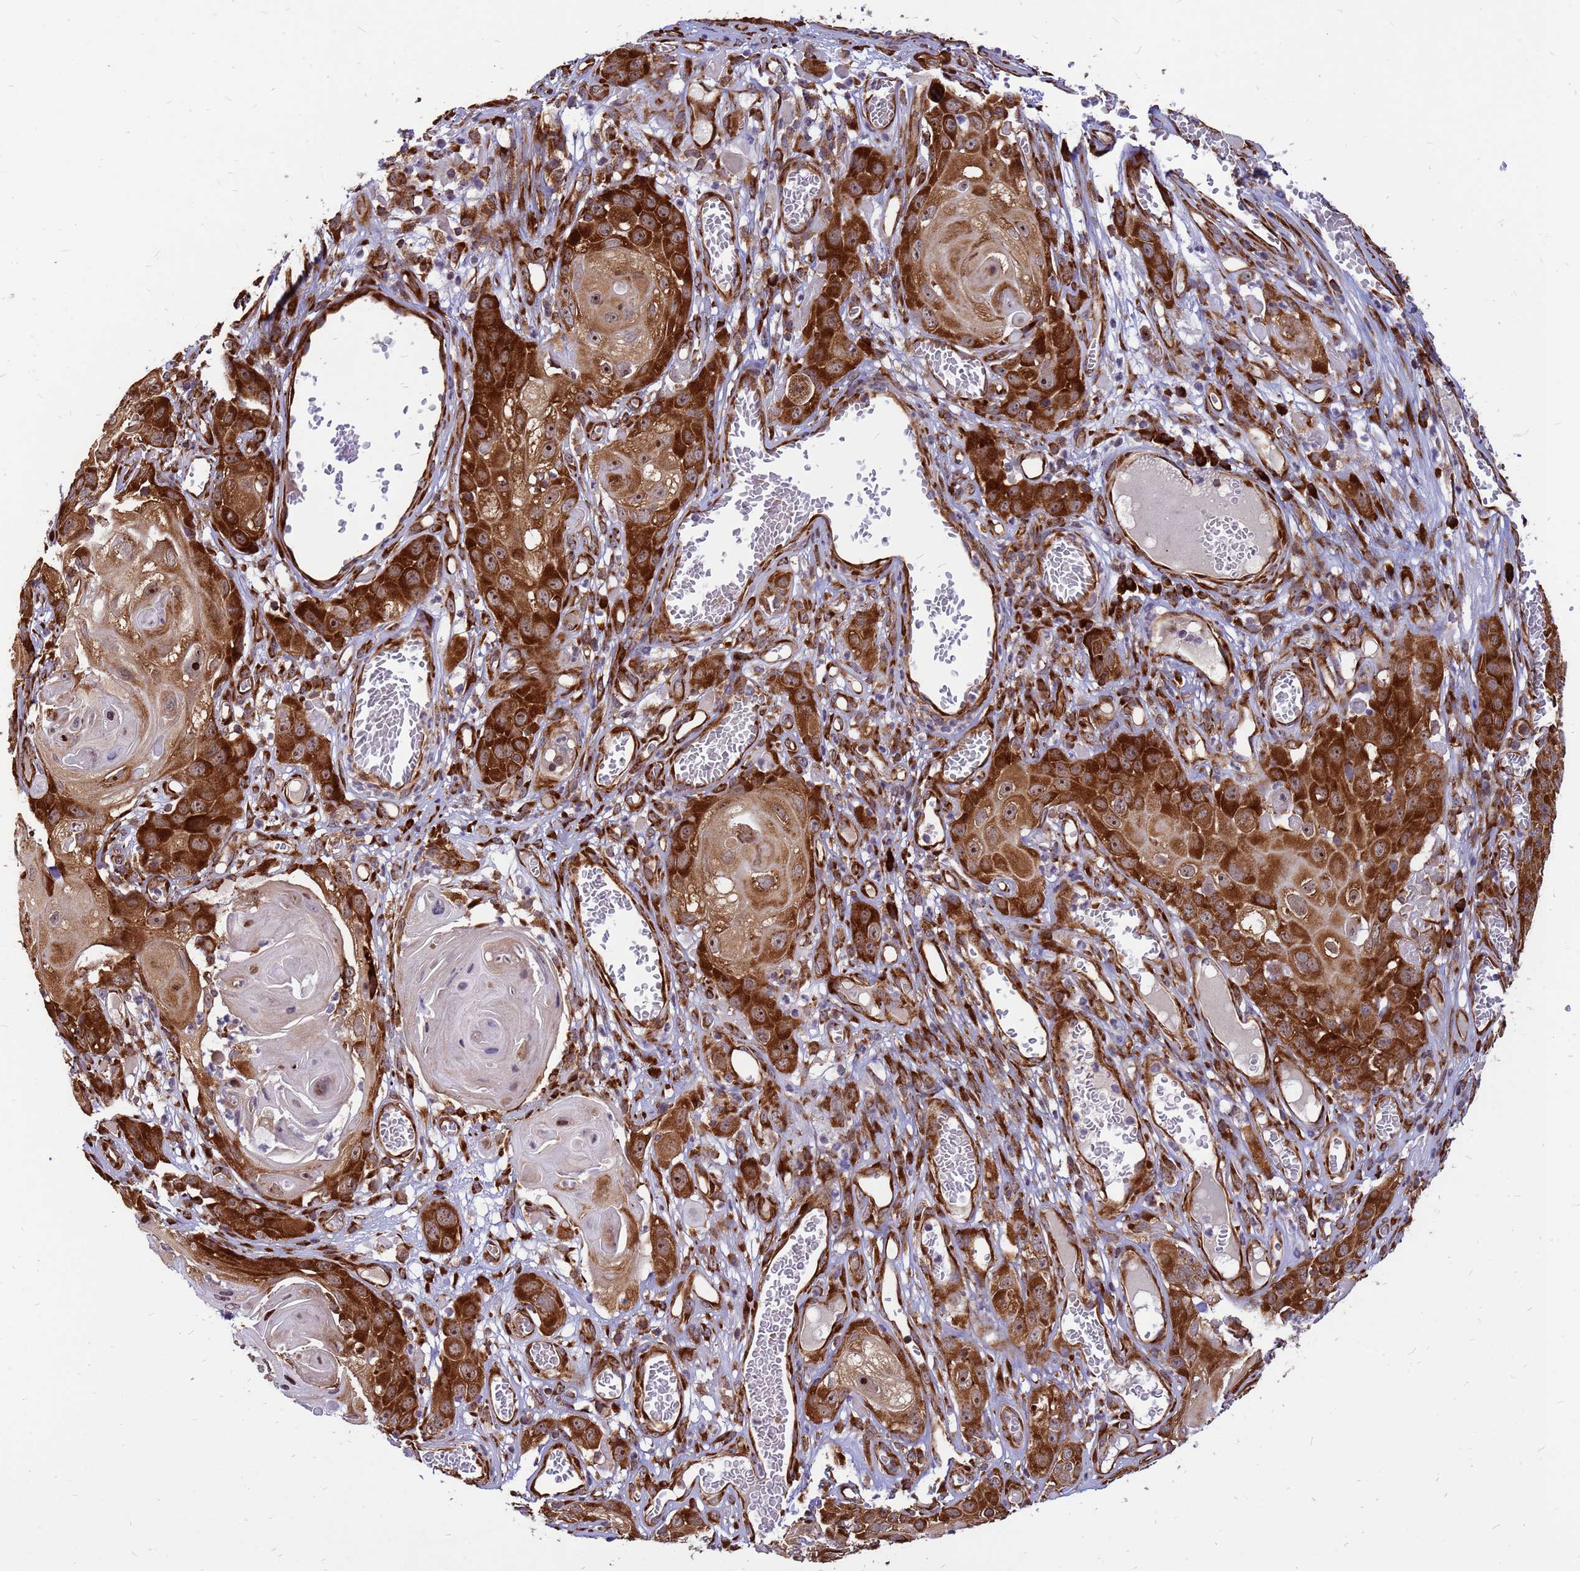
{"staining": {"intensity": "strong", "quantity": ">75%", "location": "cytoplasmic/membranous,nuclear"}, "tissue": "skin cancer", "cell_type": "Tumor cells", "image_type": "cancer", "snomed": [{"axis": "morphology", "description": "Squamous cell carcinoma, NOS"}, {"axis": "topography", "description": "Skin"}], "caption": "Human skin cancer (squamous cell carcinoma) stained with a protein marker displays strong staining in tumor cells.", "gene": "RPL8", "patient": {"sex": "male", "age": 55}}